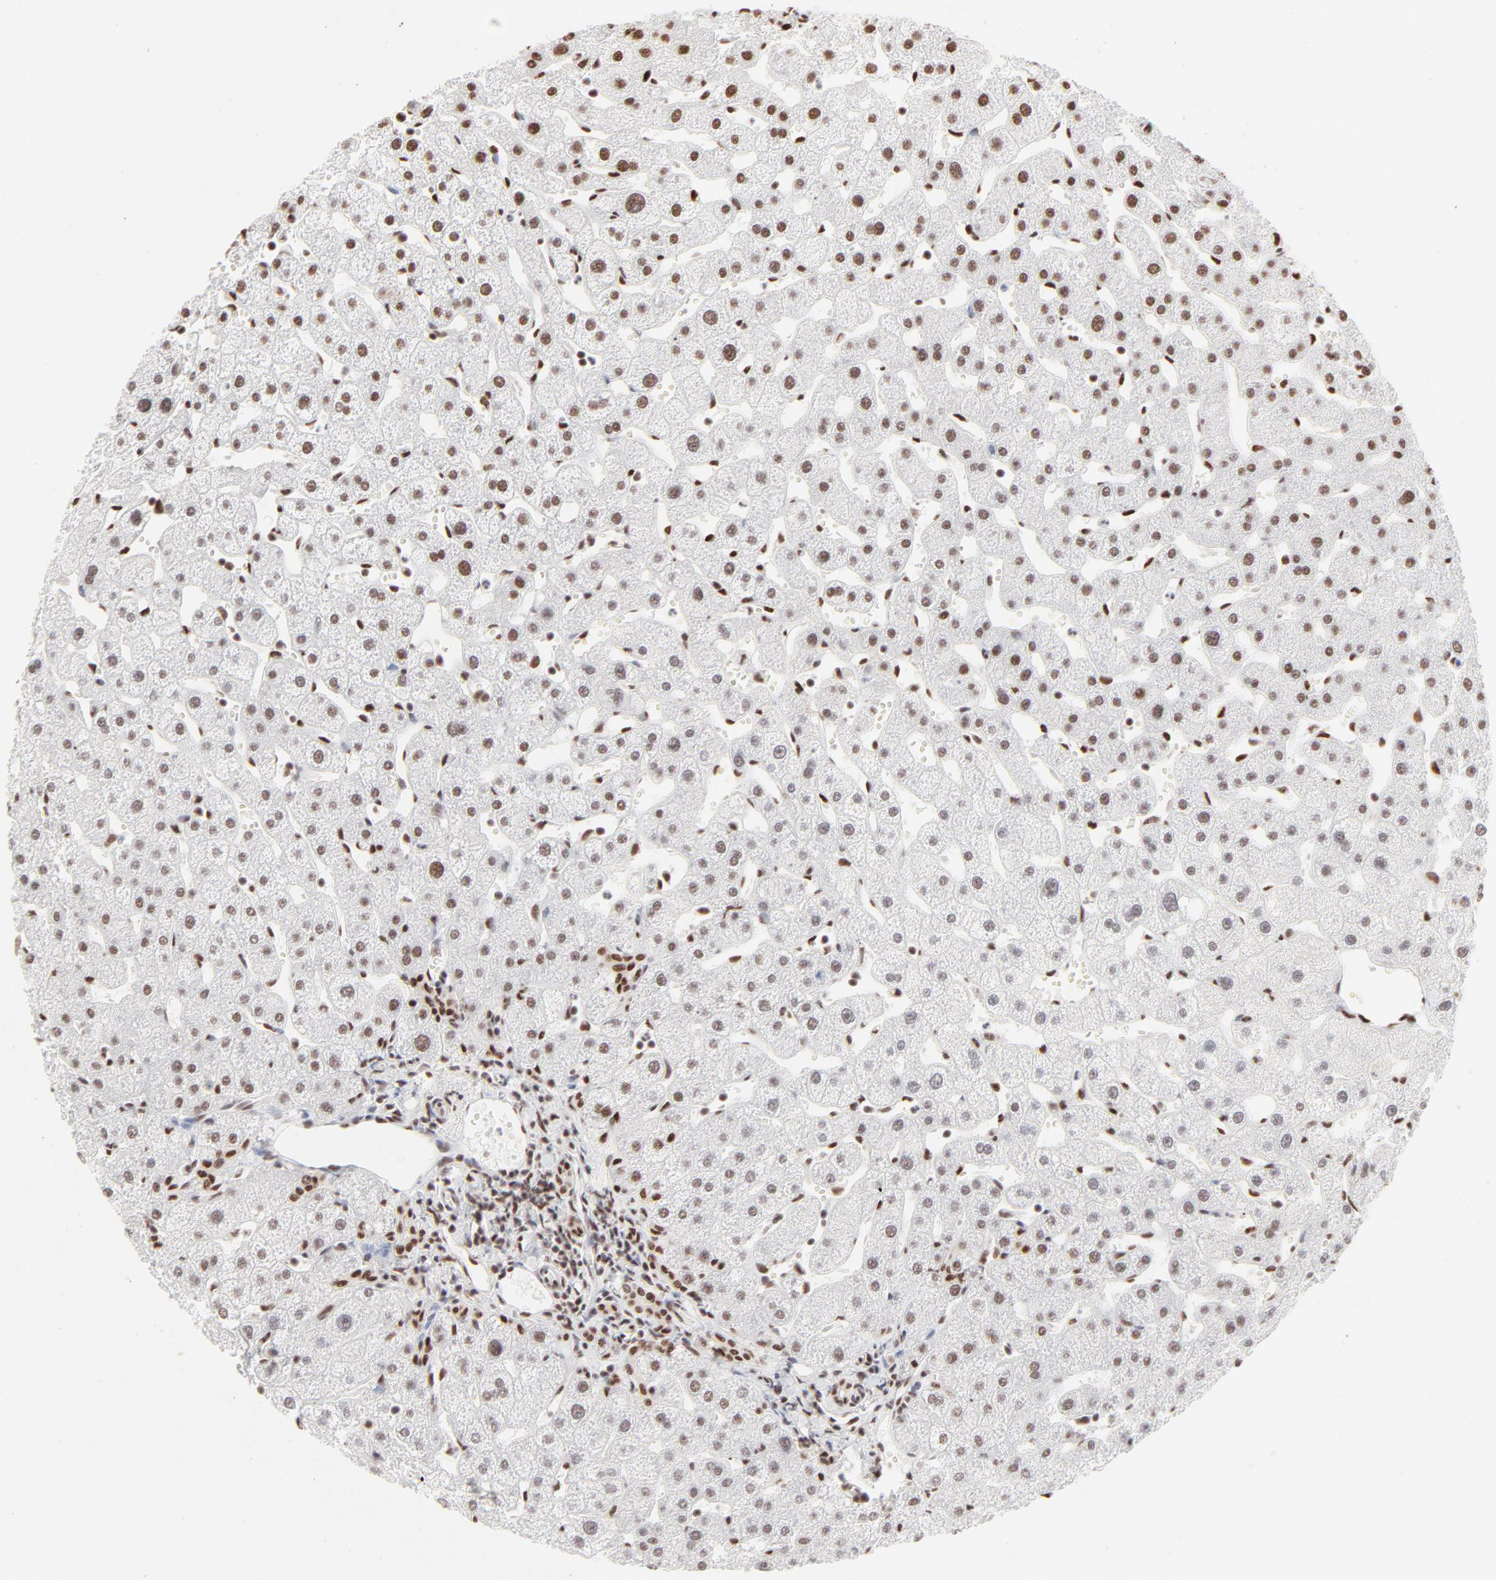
{"staining": {"intensity": "moderate", "quantity": ">75%", "location": "nuclear"}, "tissue": "liver", "cell_type": "Cholangiocytes", "image_type": "normal", "snomed": [{"axis": "morphology", "description": "Normal tissue, NOS"}, {"axis": "topography", "description": "Liver"}], "caption": "Immunohistochemistry (IHC) of benign human liver reveals medium levels of moderate nuclear positivity in about >75% of cholangiocytes. Nuclei are stained in blue.", "gene": "TARDBP", "patient": {"sex": "male", "age": 67}}